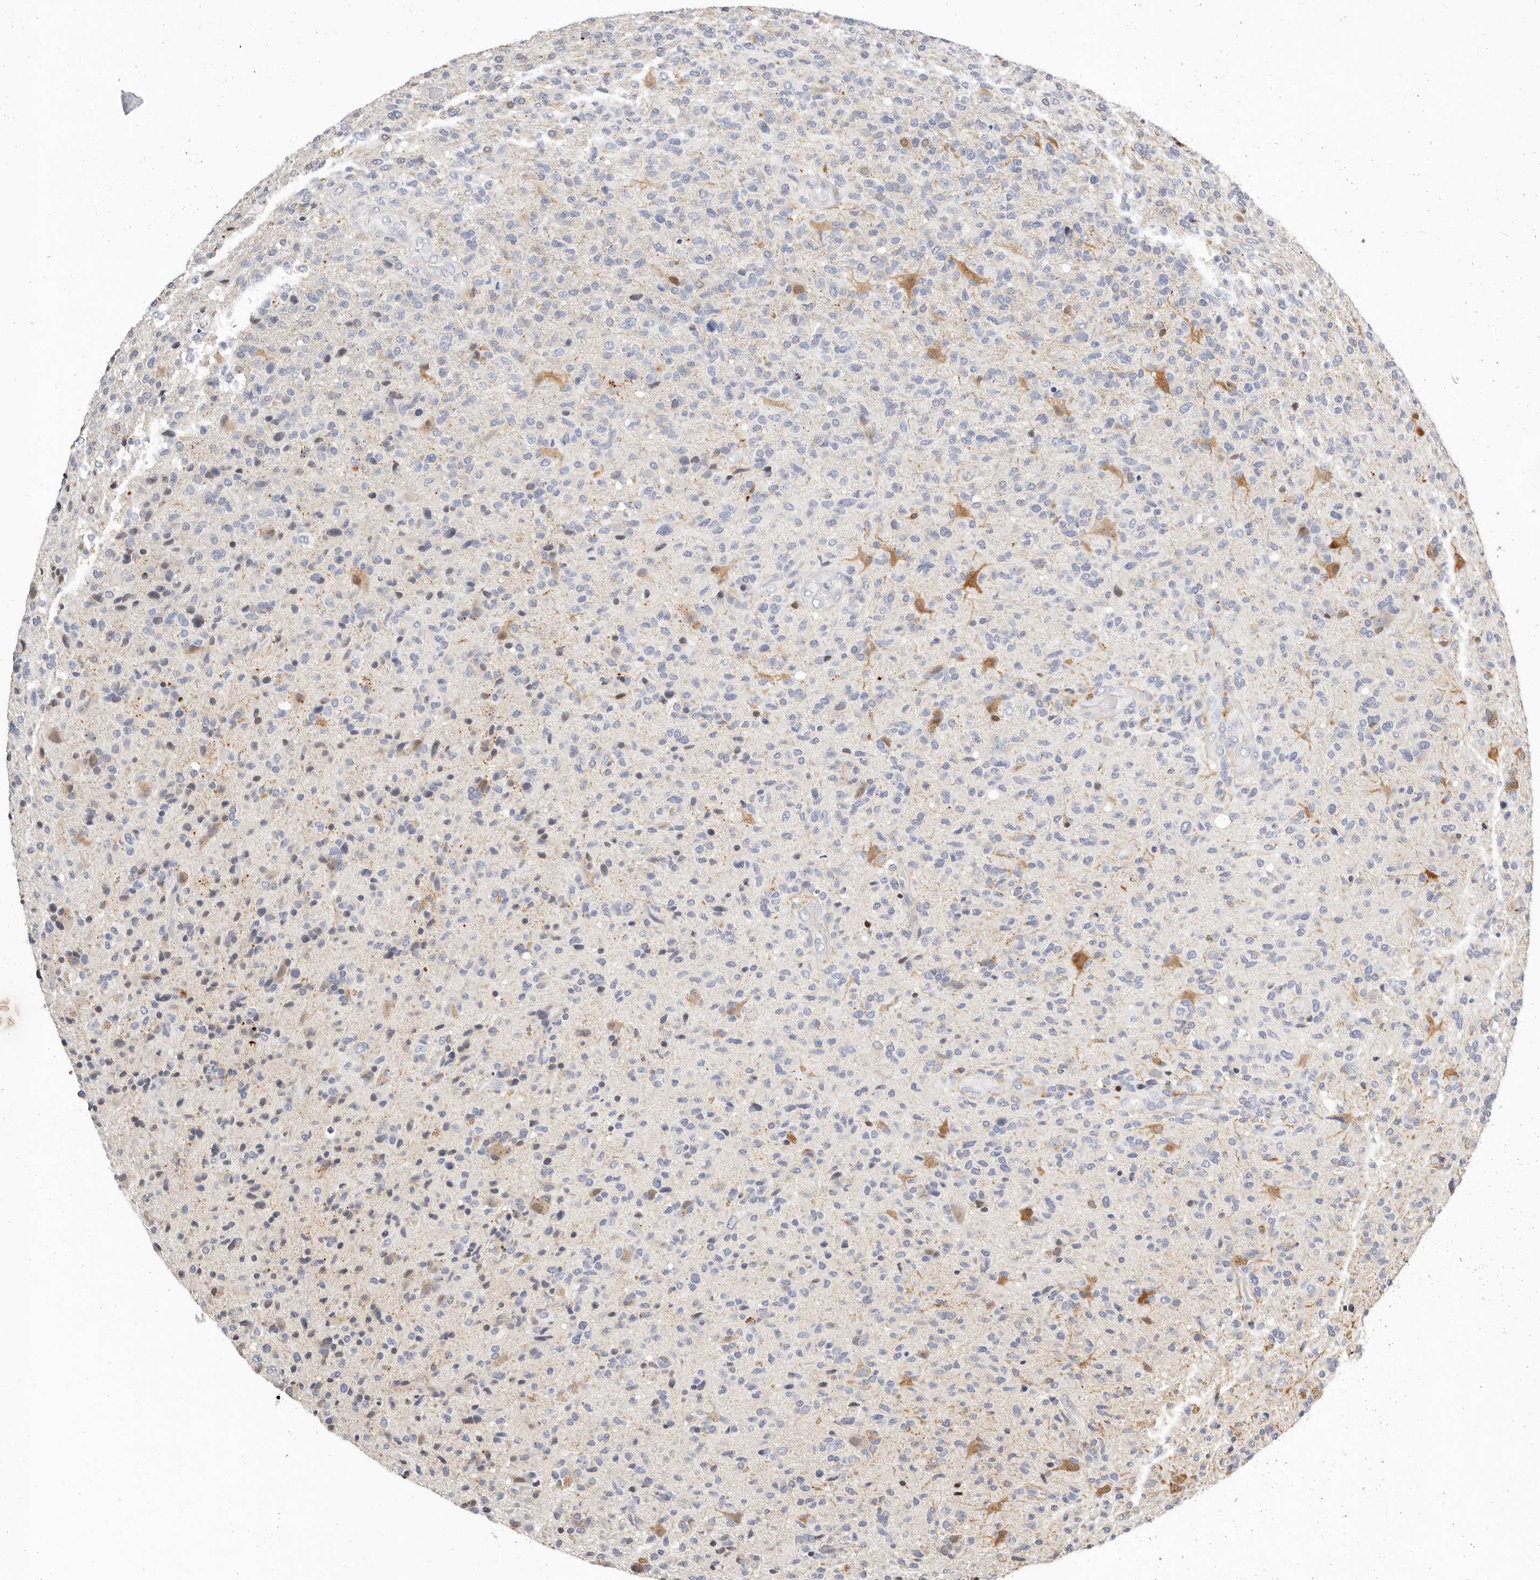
{"staining": {"intensity": "negative", "quantity": "none", "location": "none"}, "tissue": "glioma", "cell_type": "Tumor cells", "image_type": "cancer", "snomed": [{"axis": "morphology", "description": "Glioma, malignant, High grade"}, {"axis": "topography", "description": "Brain"}], "caption": "A histopathology image of malignant high-grade glioma stained for a protein shows no brown staining in tumor cells.", "gene": "TMEM63B", "patient": {"sex": "male", "age": 72}}